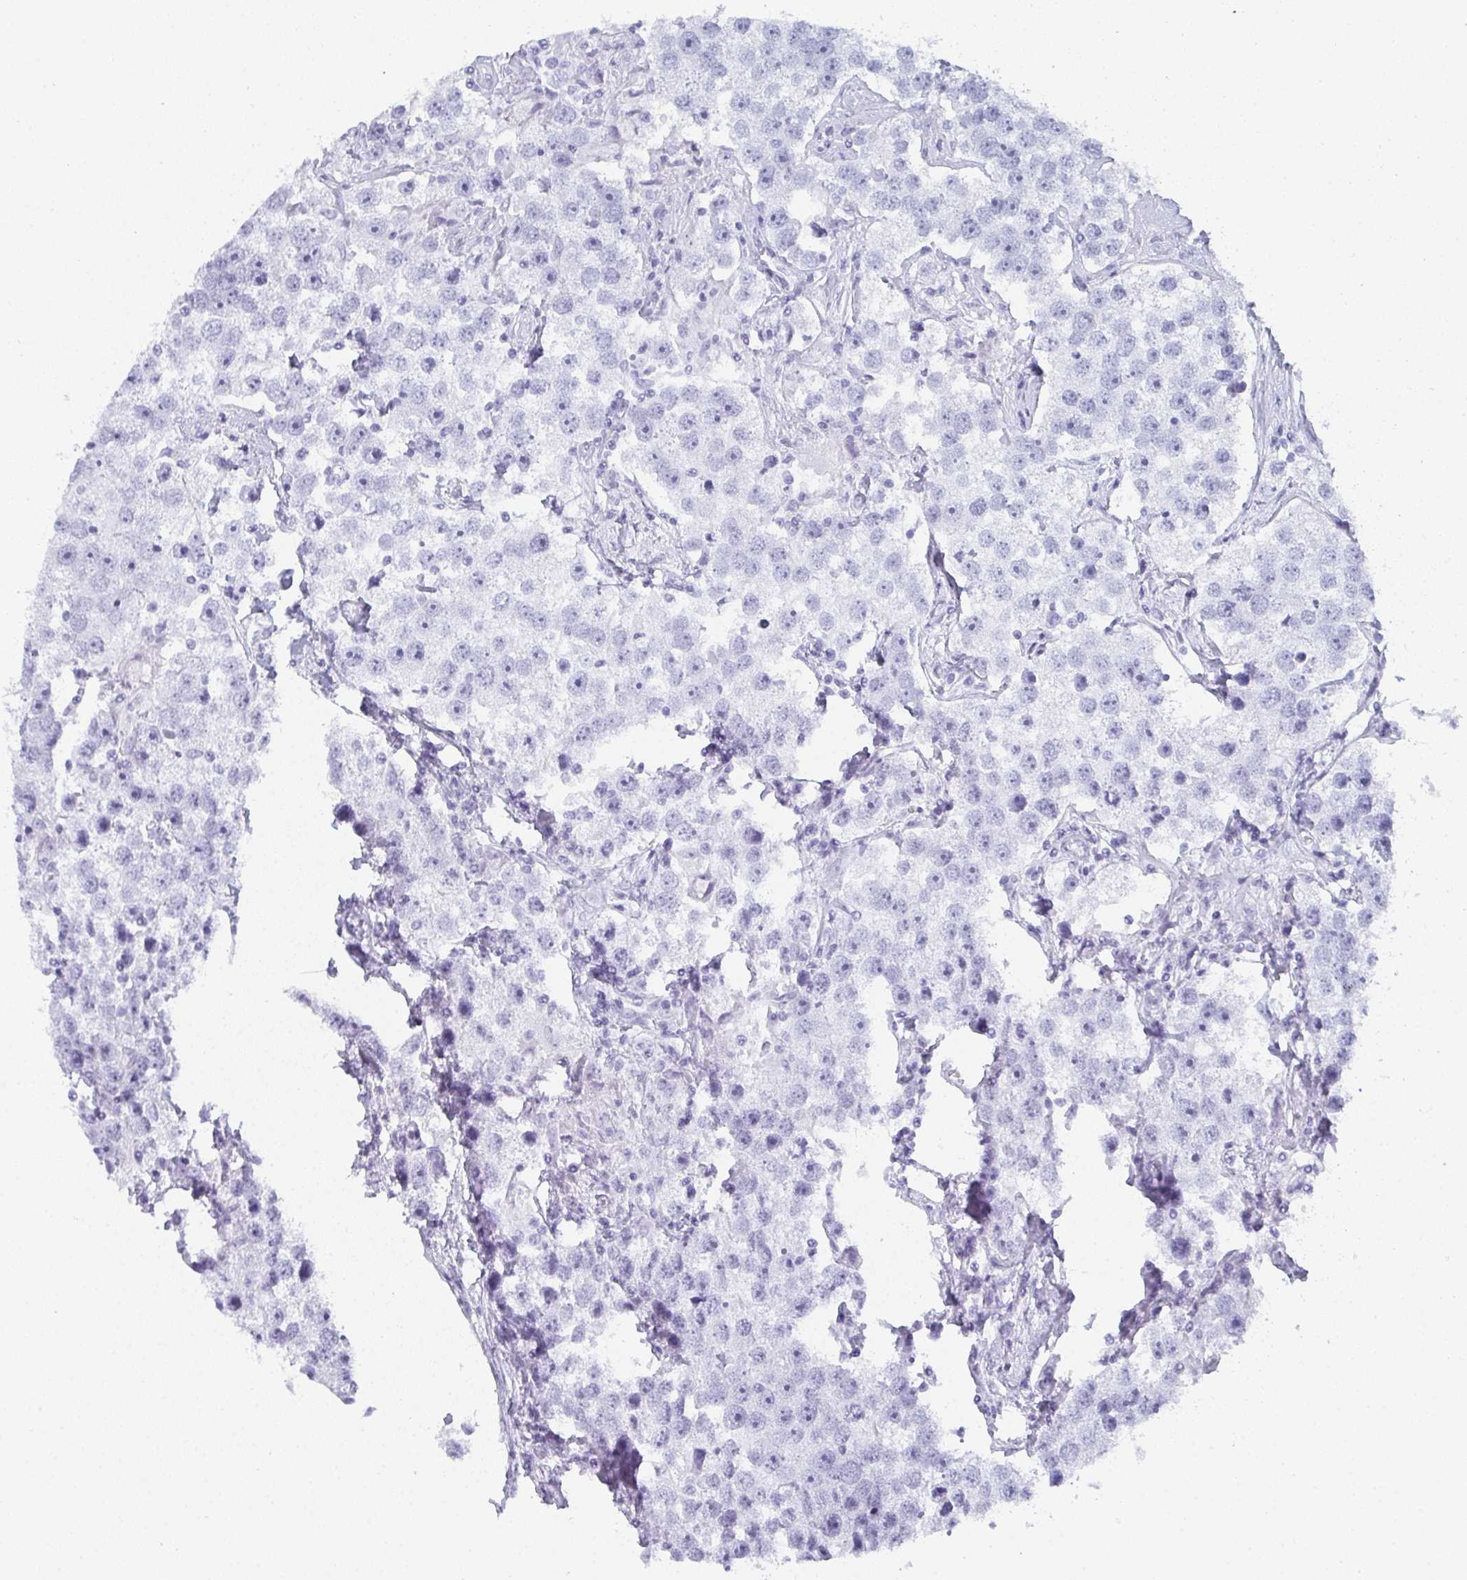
{"staining": {"intensity": "negative", "quantity": "none", "location": "none"}, "tissue": "testis cancer", "cell_type": "Tumor cells", "image_type": "cancer", "snomed": [{"axis": "morphology", "description": "Seminoma, NOS"}, {"axis": "topography", "description": "Testis"}], "caption": "Micrograph shows no significant protein staining in tumor cells of seminoma (testis).", "gene": "PYCR3", "patient": {"sex": "male", "age": 49}}